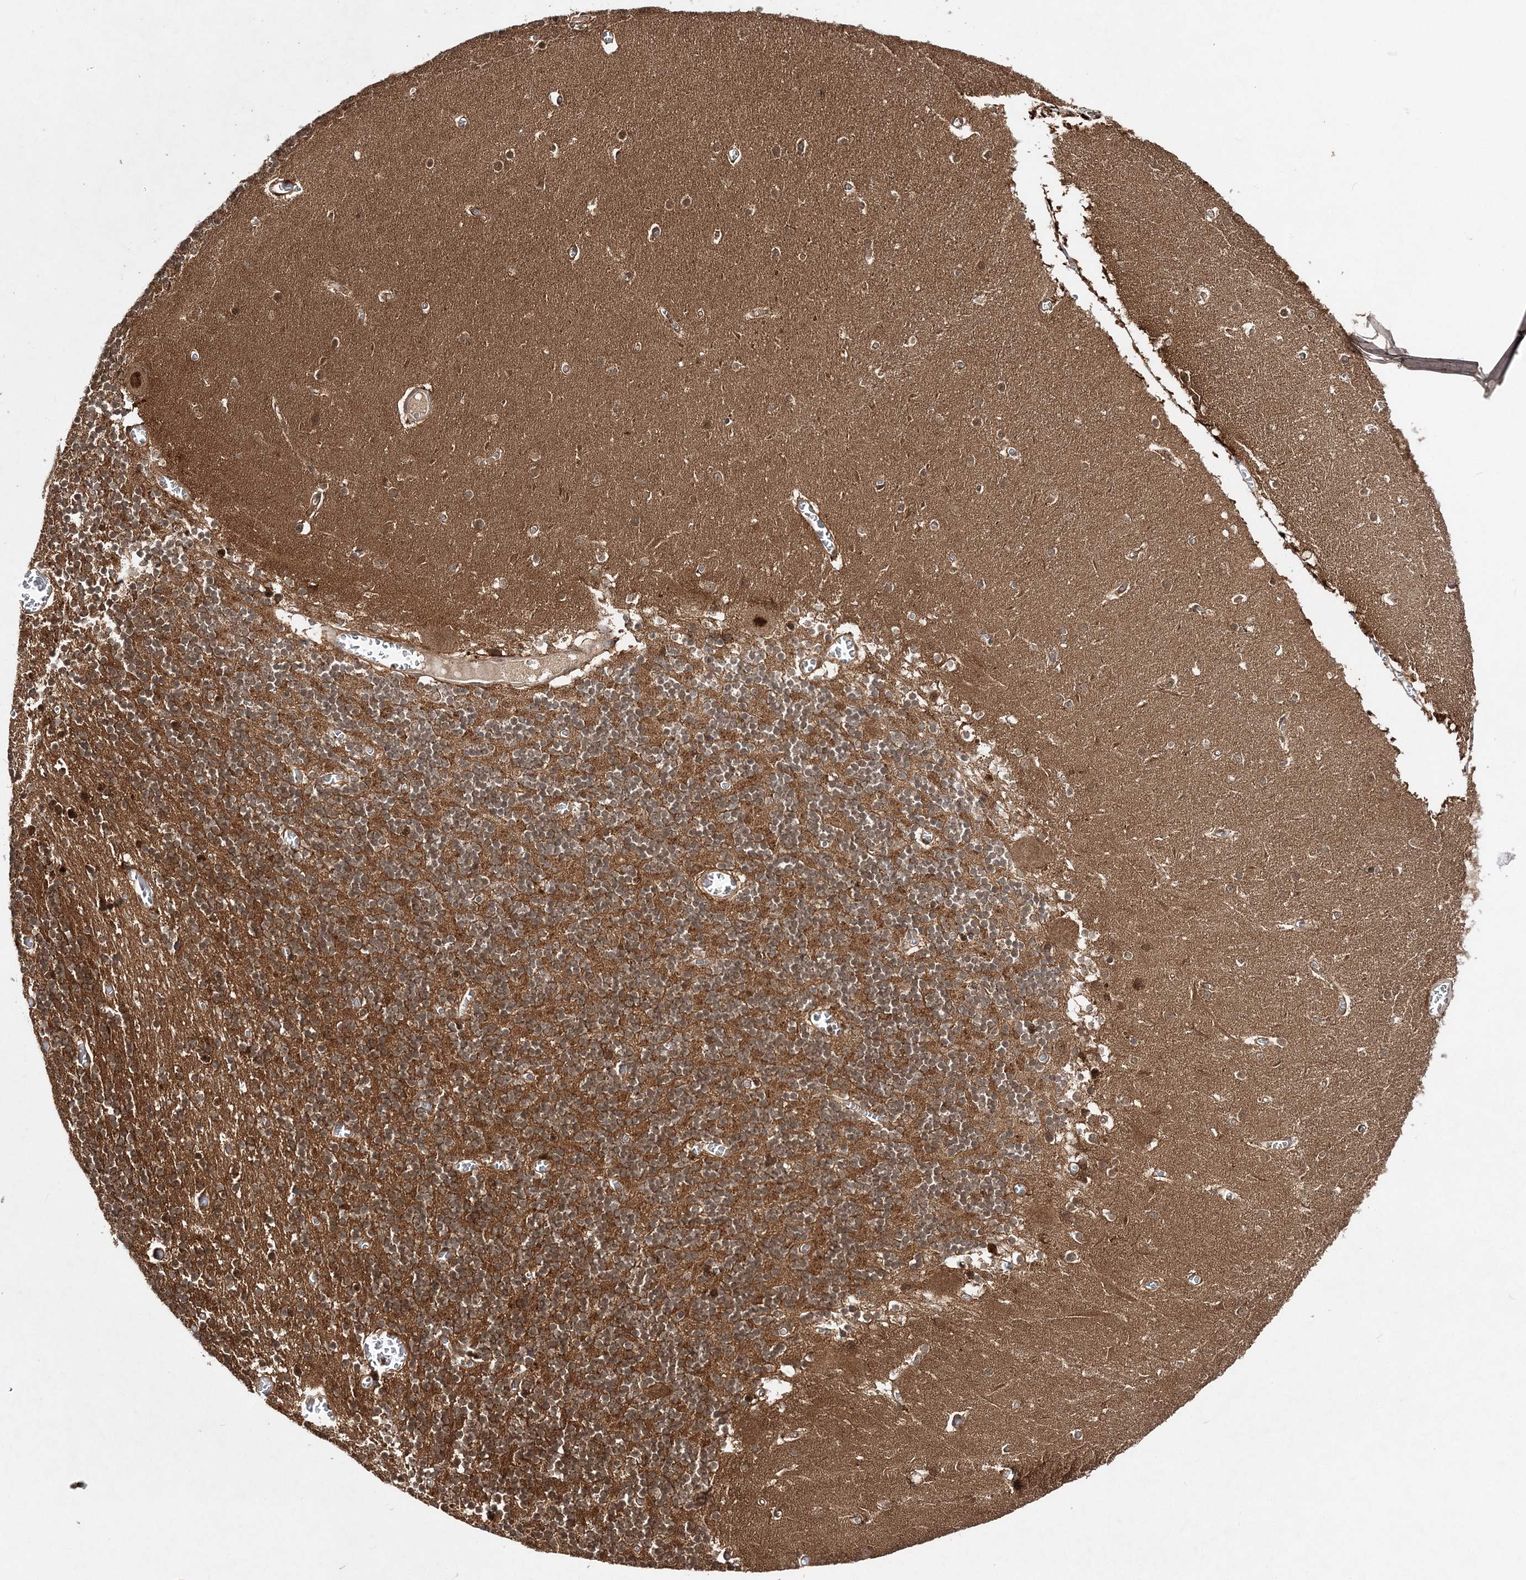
{"staining": {"intensity": "moderate", "quantity": ">75%", "location": "cytoplasmic/membranous,nuclear"}, "tissue": "cerebellum", "cell_type": "Cells in granular layer", "image_type": "normal", "snomed": [{"axis": "morphology", "description": "Normal tissue, NOS"}, {"axis": "topography", "description": "Cerebellum"}], "caption": "Protein staining by immunohistochemistry exhibits moderate cytoplasmic/membranous,nuclear expression in approximately >75% of cells in granular layer in normal cerebellum.", "gene": "NIF3L1", "patient": {"sex": "female", "age": 28}}